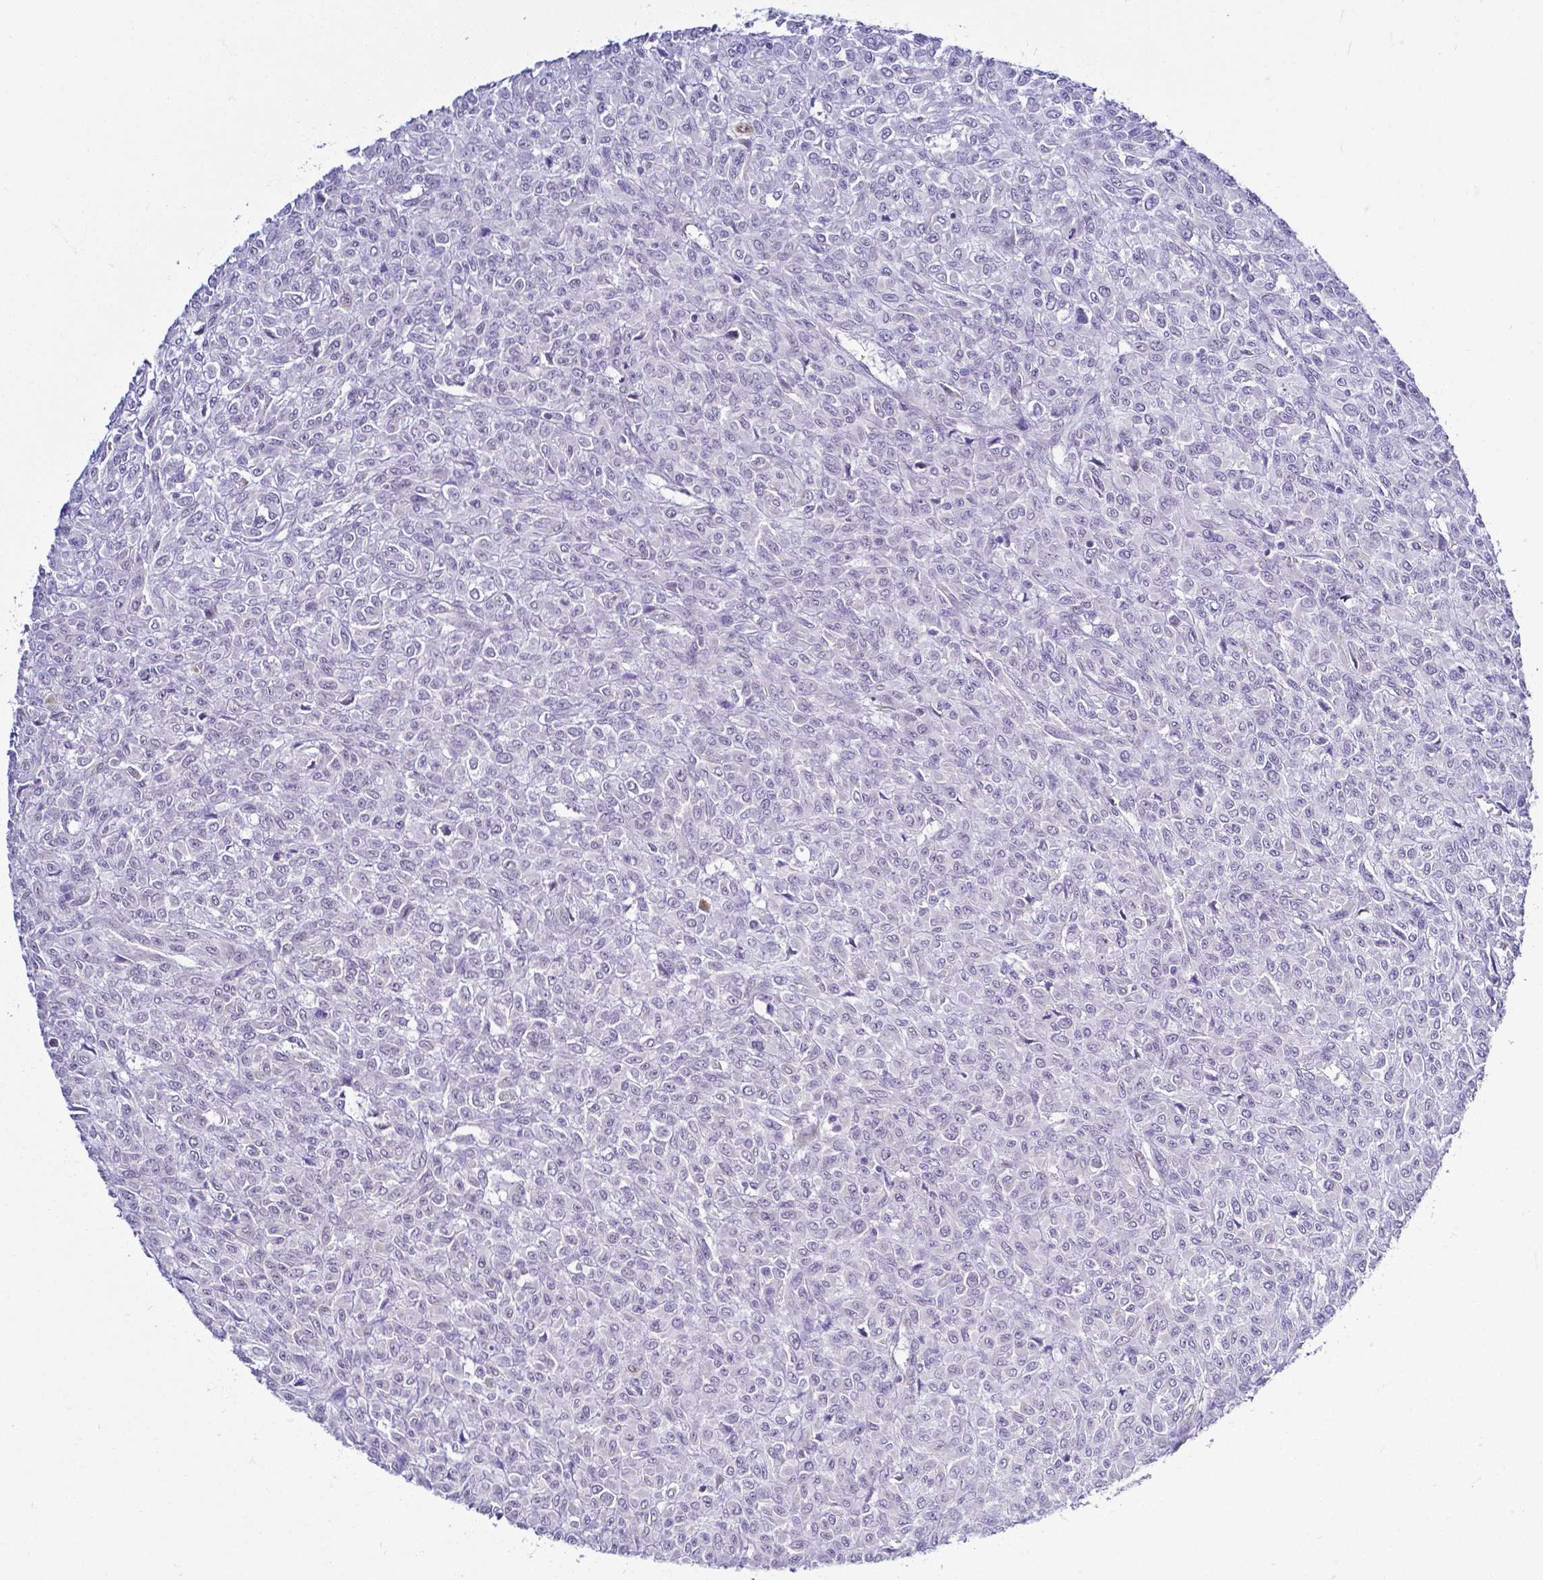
{"staining": {"intensity": "negative", "quantity": "none", "location": "none"}, "tissue": "renal cancer", "cell_type": "Tumor cells", "image_type": "cancer", "snomed": [{"axis": "morphology", "description": "Adenocarcinoma, NOS"}, {"axis": "topography", "description": "Kidney"}], "caption": "An IHC image of adenocarcinoma (renal) is shown. There is no staining in tumor cells of adenocarcinoma (renal). (DAB immunohistochemistry, high magnification).", "gene": "FAM83G", "patient": {"sex": "male", "age": 58}}